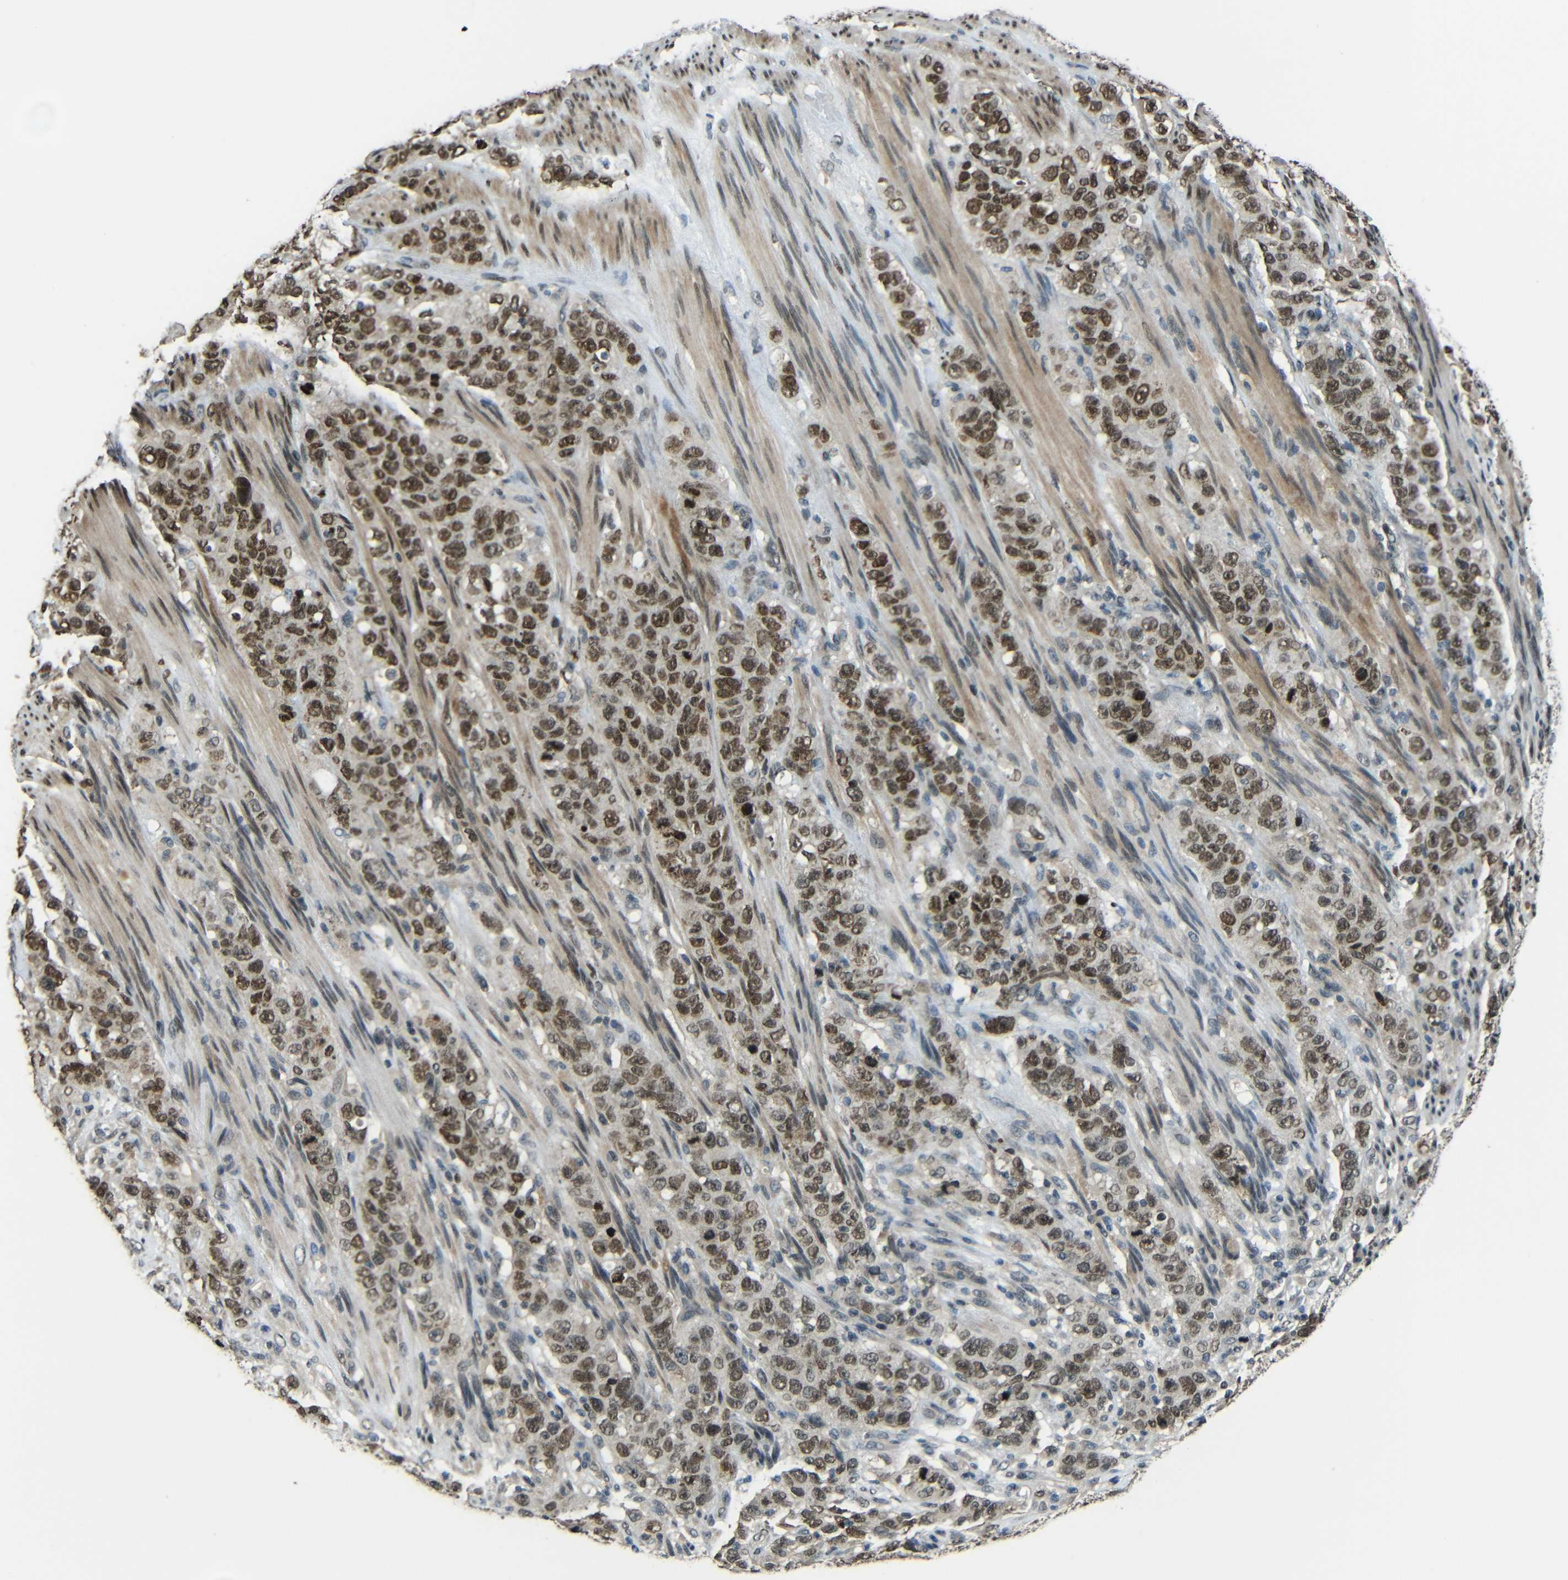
{"staining": {"intensity": "moderate", "quantity": ">75%", "location": "cytoplasmic/membranous,nuclear"}, "tissue": "stomach cancer", "cell_type": "Tumor cells", "image_type": "cancer", "snomed": [{"axis": "morphology", "description": "Adenocarcinoma, NOS"}, {"axis": "topography", "description": "Stomach"}], "caption": "High-magnification brightfield microscopy of stomach cancer stained with DAB (3,3'-diaminobenzidine) (brown) and counterstained with hematoxylin (blue). tumor cells exhibit moderate cytoplasmic/membranous and nuclear expression is appreciated in approximately>75% of cells.", "gene": "PSIP1", "patient": {"sex": "male", "age": 48}}